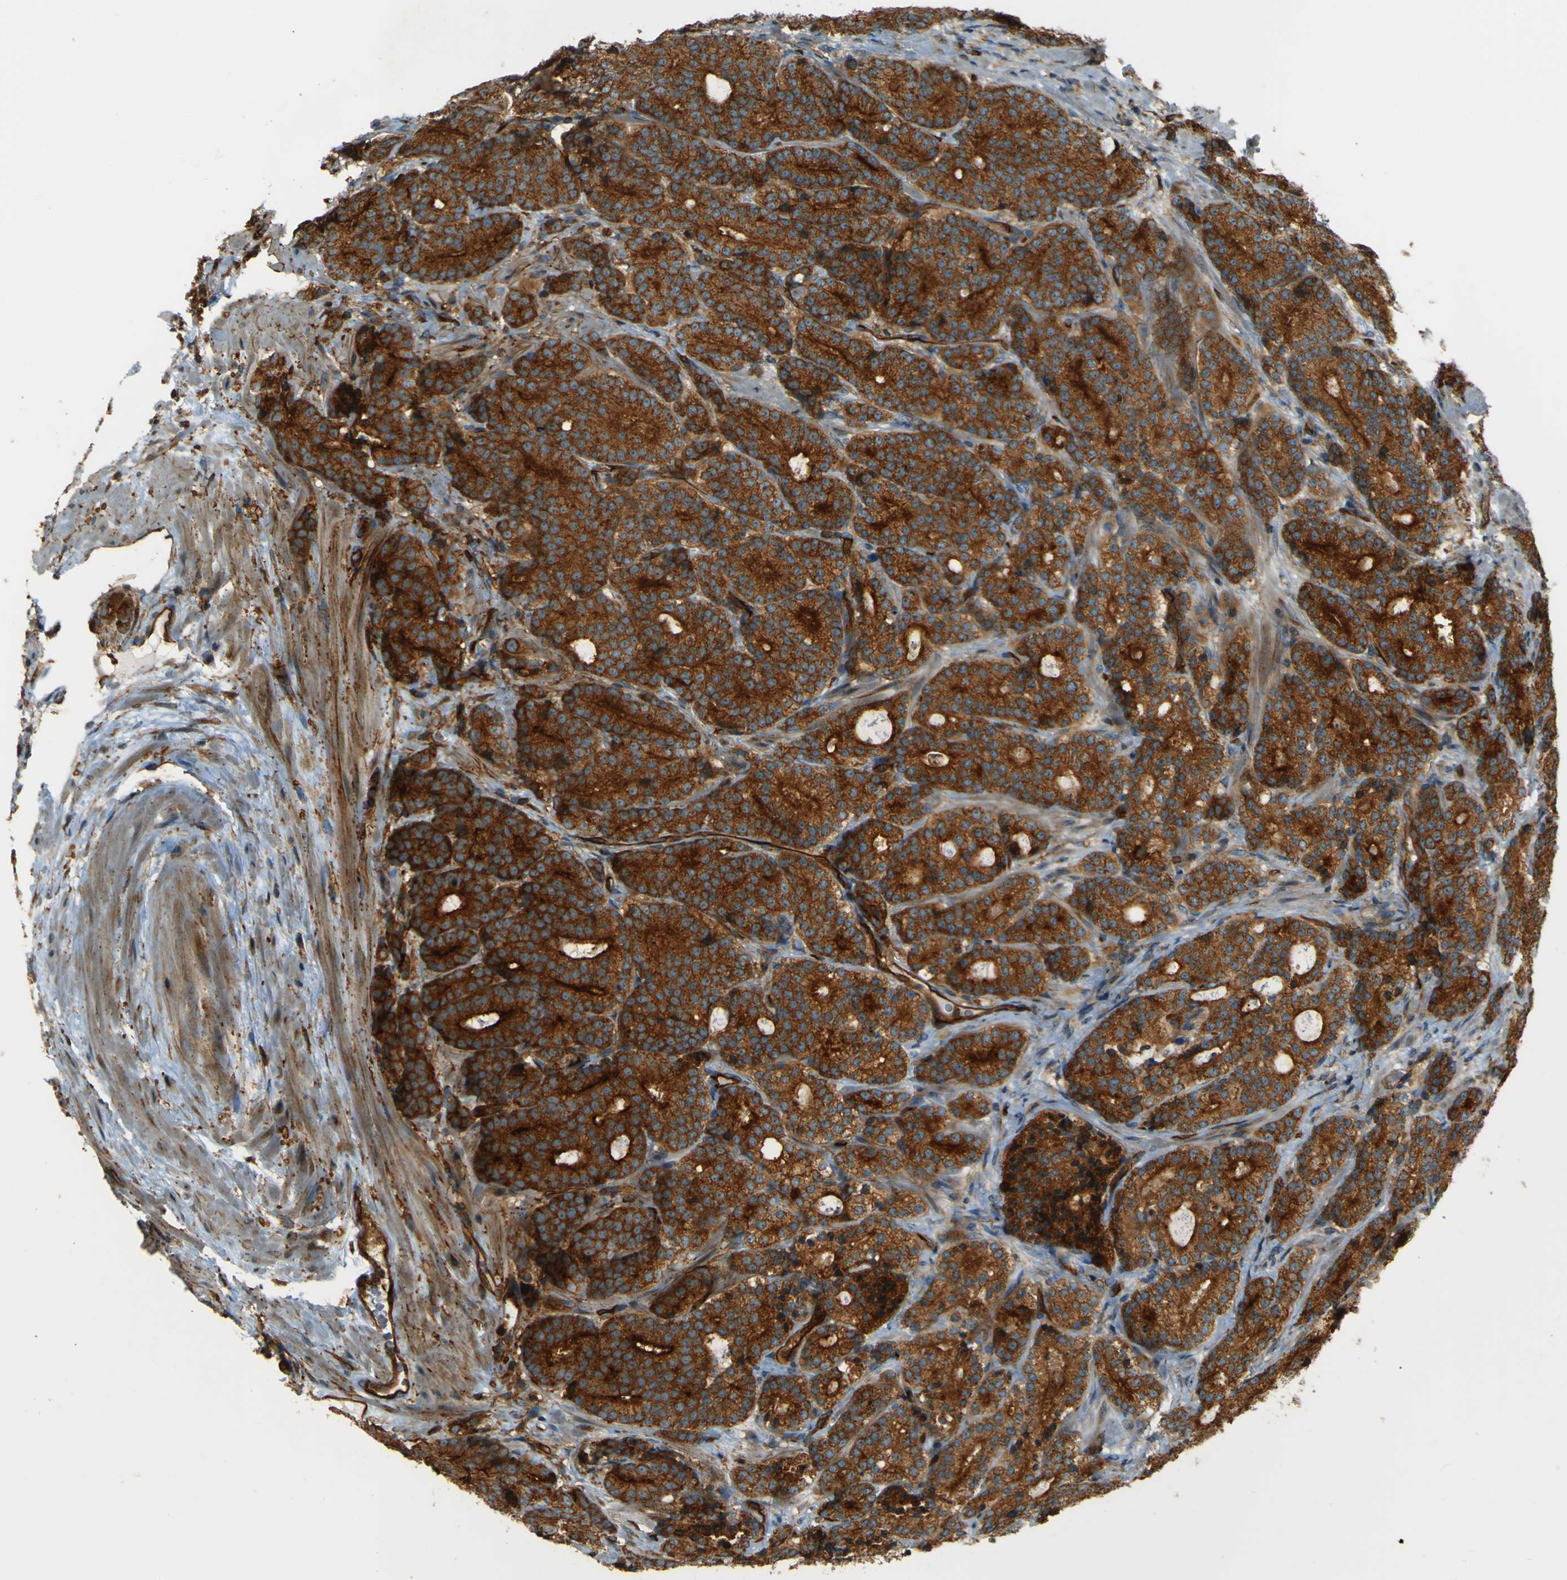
{"staining": {"intensity": "strong", "quantity": ">75%", "location": "cytoplasmic/membranous"}, "tissue": "prostate cancer", "cell_type": "Tumor cells", "image_type": "cancer", "snomed": [{"axis": "morphology", "description": "Adenocarcinoma, High grade"}, {"axis": "topography", "description": "Prostate"}], "caption": "There is high levels of strong cytoplasmic/membranous positivity in tumor cells of high-grade adenocarcinoma (prostate), as demonstrated by immunohistochemical staining (brown color).", "gene": "DNAJC5", "patient": {"sex": "male", "age": 61}}